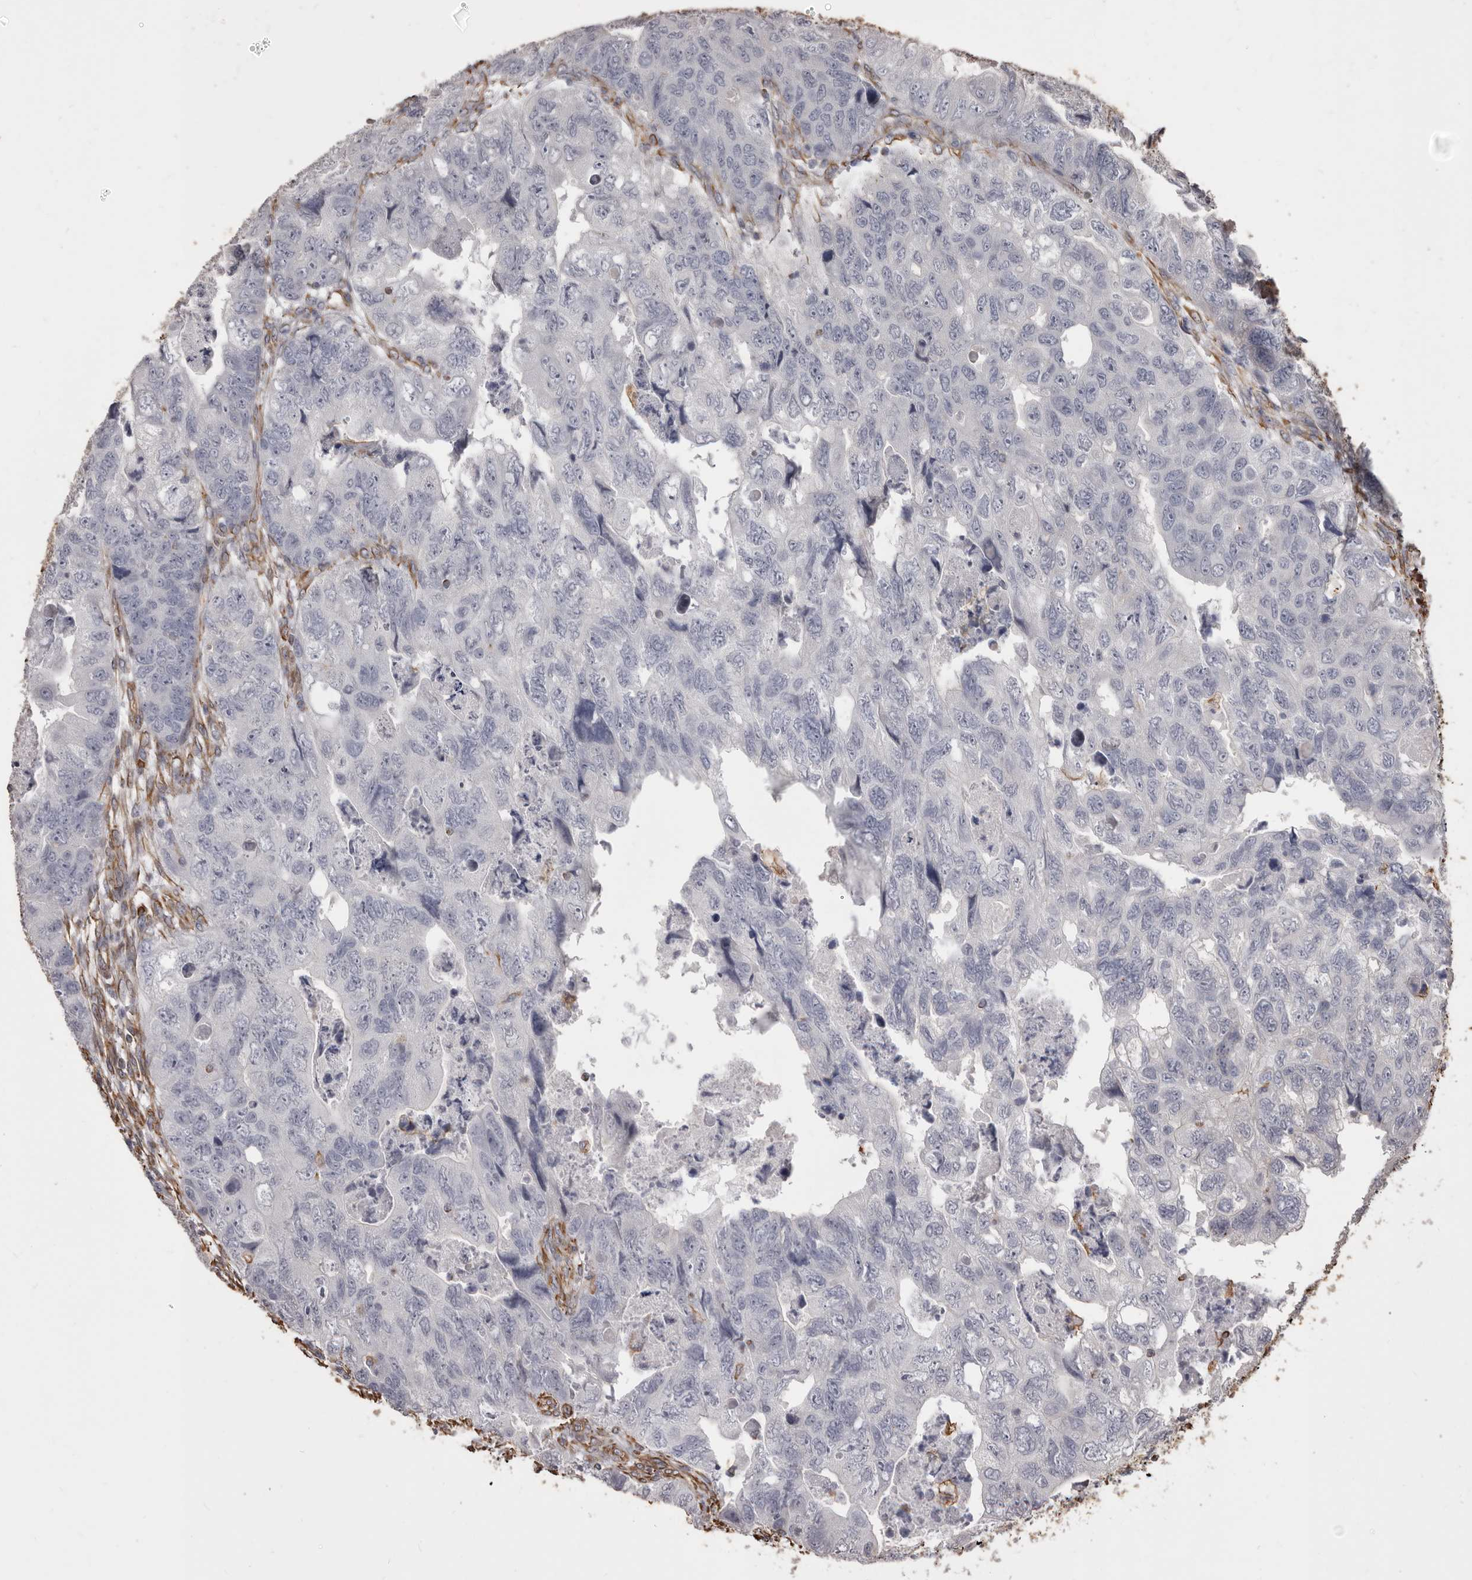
{"staining": {"intensity": "negative", "quantity": "none", "location": "none"}, "tissue": "colorectal cancer", "cell_type": "Tumor cells", "image_type": "cancer", "snomed": [{"axis": "morphology", "description": "Adenocarcinoma, NOS"}, {"axis": "topography", "description": "Rectum"}], "caption": "The histopathology image displays no staining of tumor cells in colorectal cancer.", "gene": "MTURN", "patient": {"sex": "male", "age": 63}}